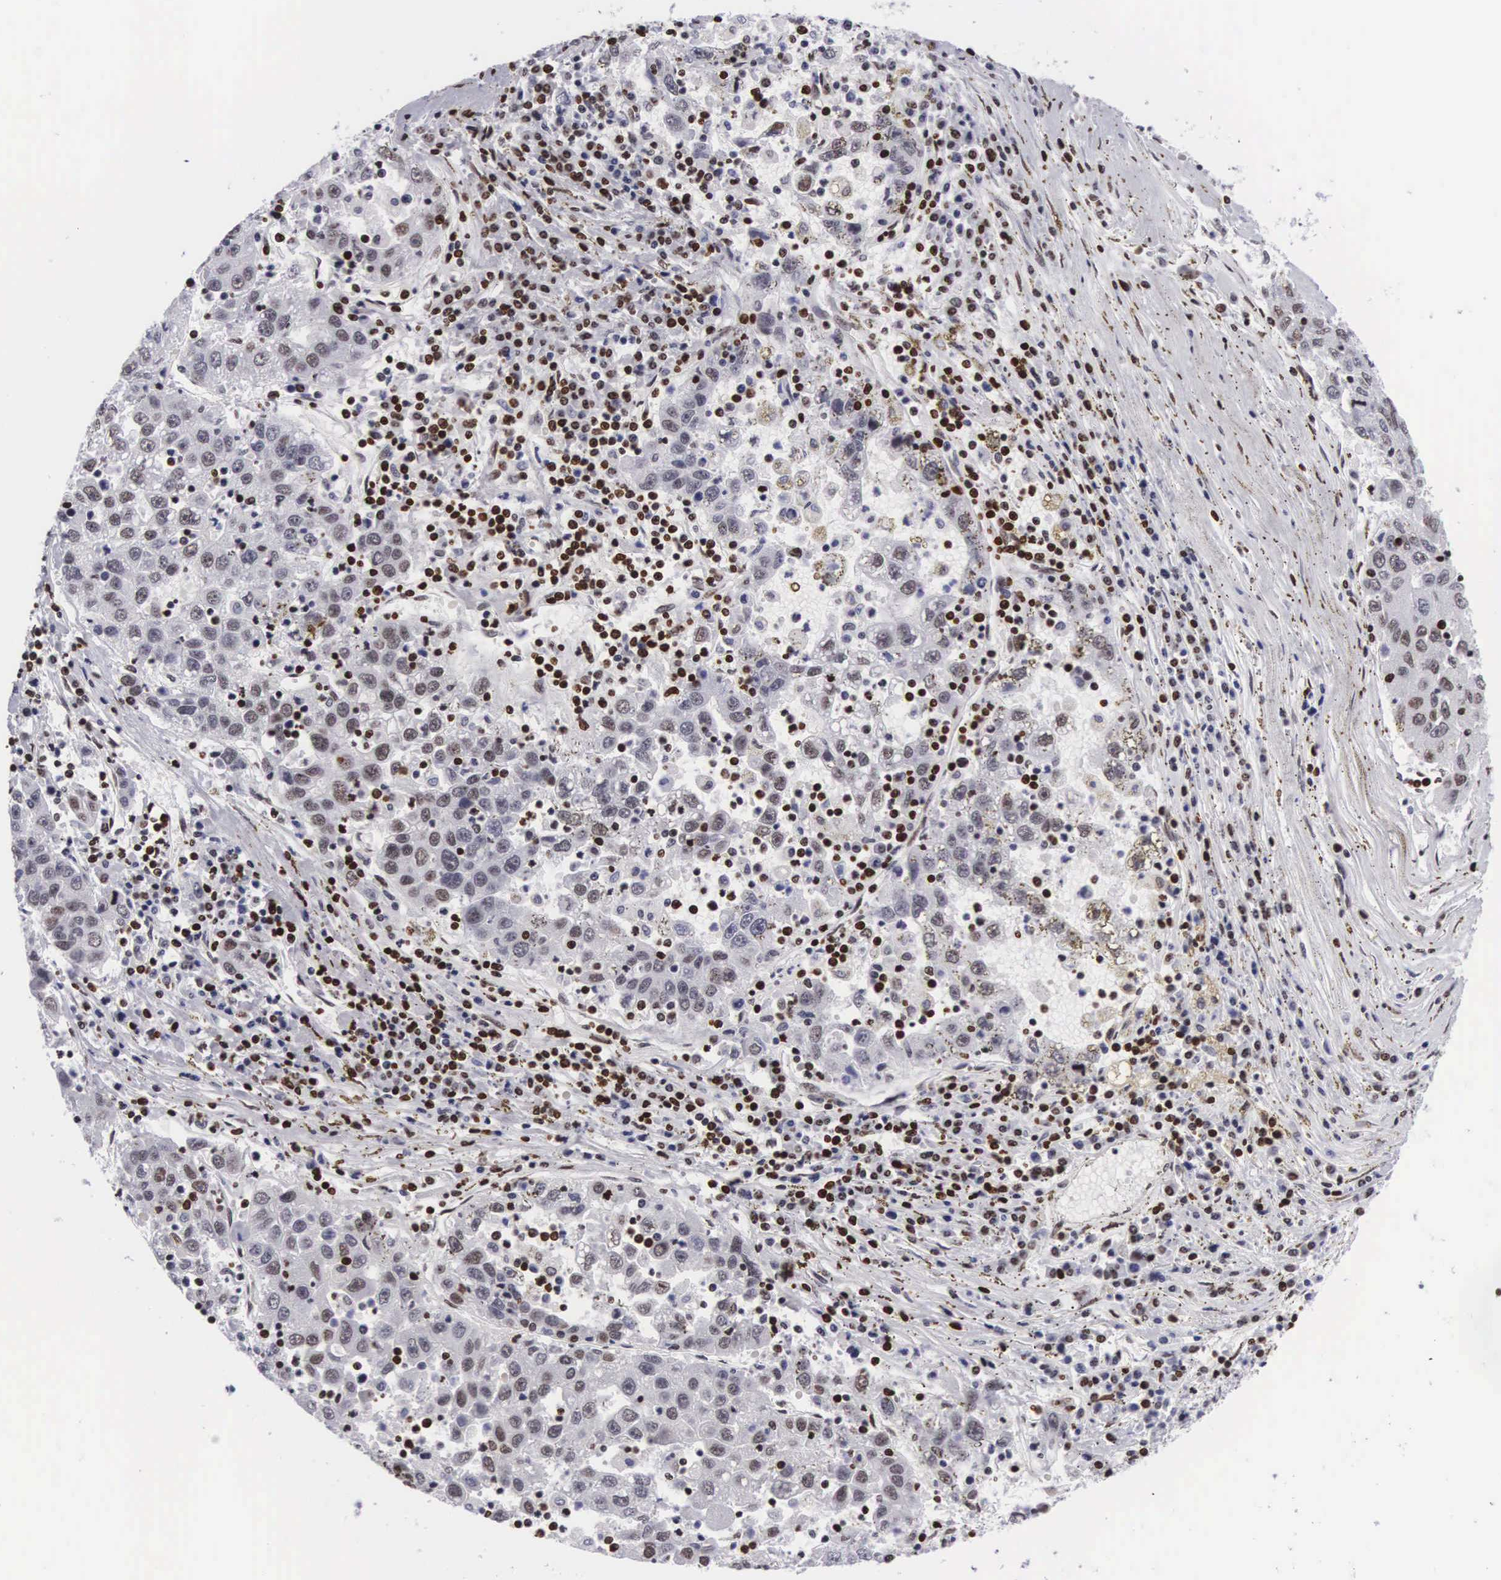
{"staining": {"intensity": "moderate", "quantity": "25%-75%", "location": "nuclear"}, "tissue": "liver cancer", "cell_type": "Tumor cells", "image_type": "cancer", "snomed": [{"axis": "morphology", "description": "Carcinoma, Hepatocellular, NOS"}, {"axis": "topography", "description": "Liver"}], "caption": "A micrograph of liver hepatocellular carcinoma stained for a protein shows moderate nuclear brown staining in tumor cells.", "gene": "MECP2", "patient": {"sex": "male", "age": 49}}